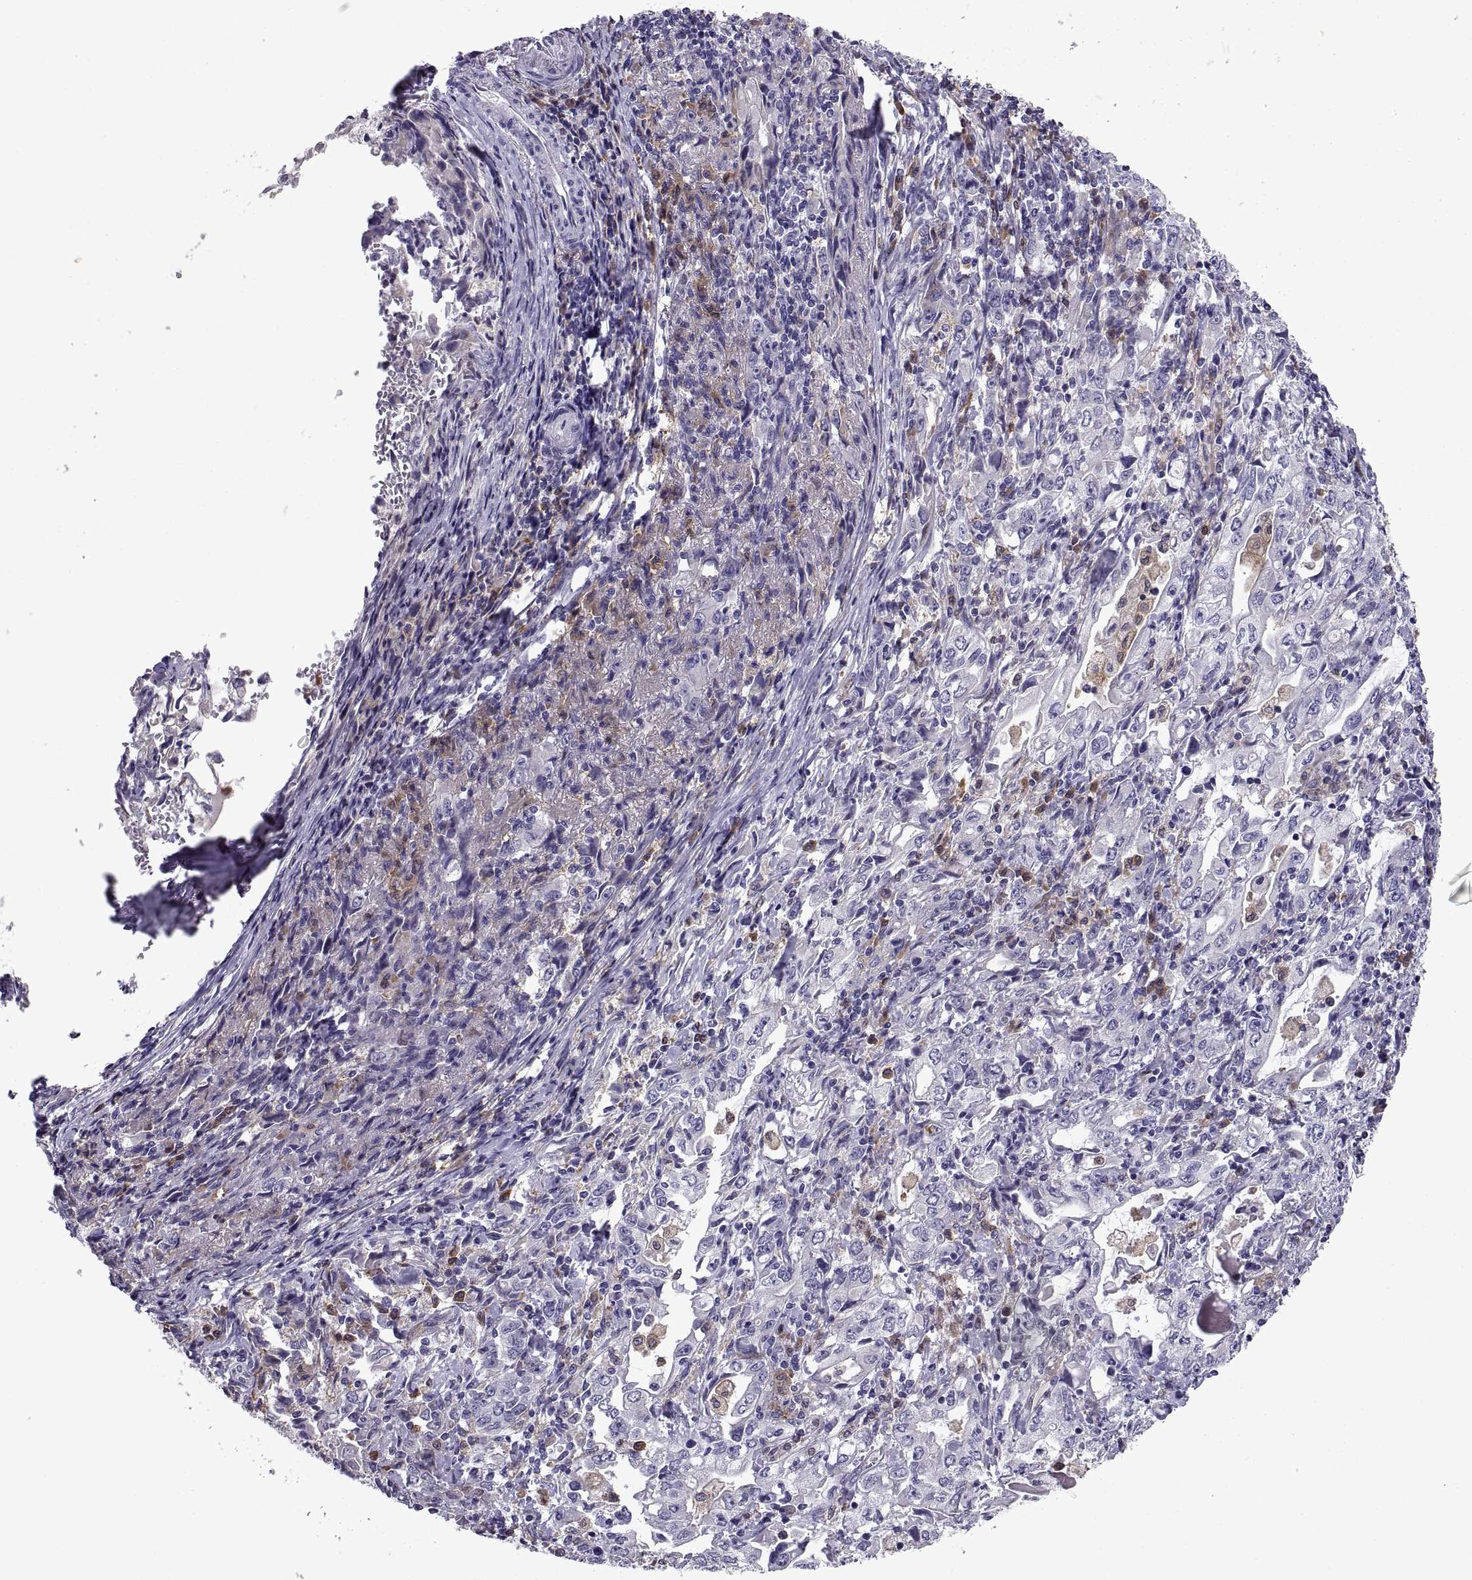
{"staining": {"intensity": "negative", "quantity": "none", "location": "none"}, "tissue": "stomach cancer", "cell_type": "Tumor cells", "image_type": "cancer", "snomed": [{"axis": "morphology", "description": "Adenocarcinoma, NOS"}, {"axis": "topography", "description": "Stomach, lower"}], "caption": "The micrograph demonstrates no staining of tumor cells in stomach cancer (adenocarcinoma). (Stains: DAB immunohistochemistry with hematoxylin counter stain, Microscopy: brightfield microscopy at high magnification).", "gene": "DOK3", "patient": {"sex": "female", "age": 72}}